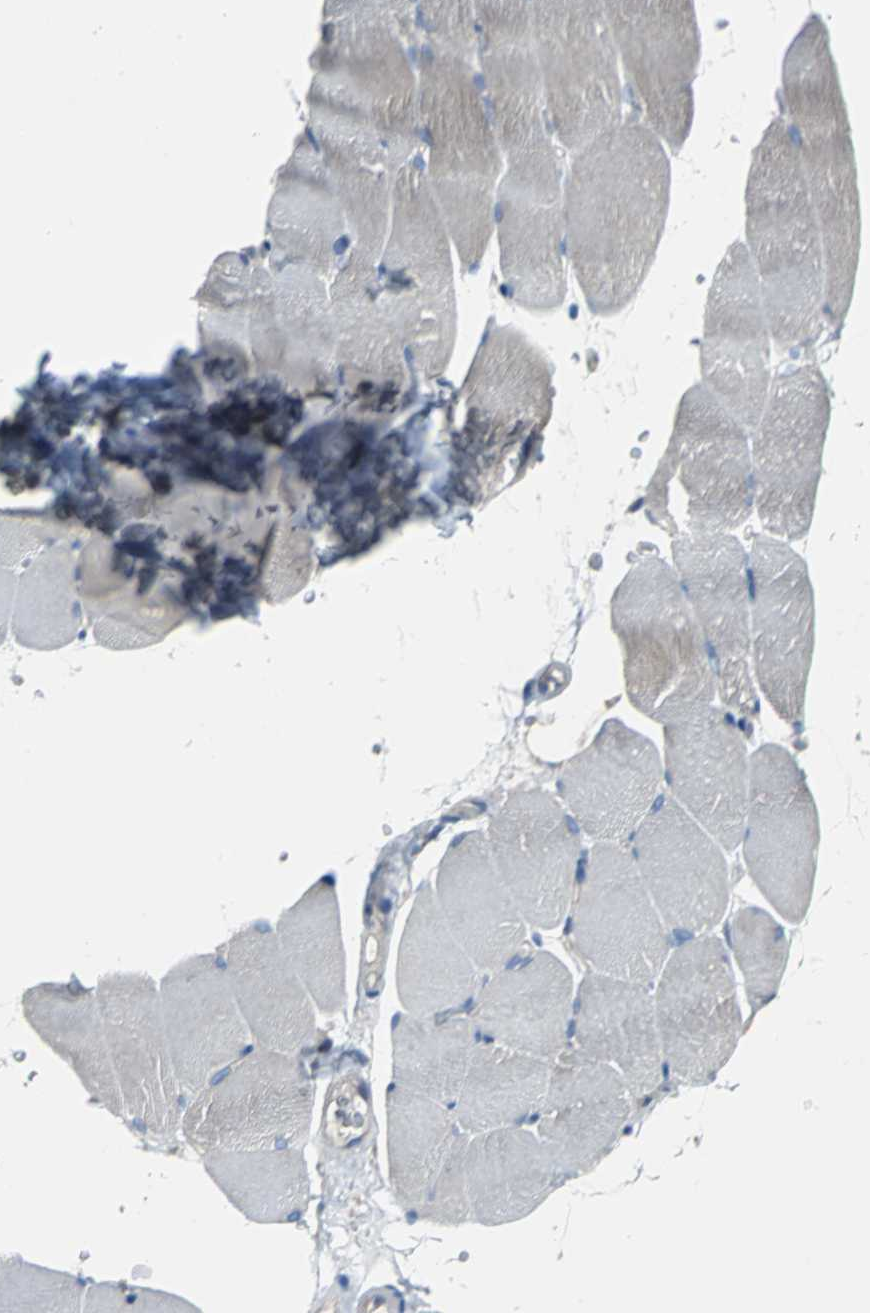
{"staining": {"intensity": "weak", "quantity": "25%-75%", "location": "cytoplasmic/membranous"}, "tissue": "skeletal muscle", "cell_type": "Myocytes", "image_type": "normal", "snomed": [{"axis": "morphology", "description": "Normal tissue, NOS"}, {"axis": "topography", "description": "Skeletal muscle"}], "caption": "Skeletal muscle stained for a protein (brown) displays weak cytoplasmic/membranous positive staining in approximately 25%-75% of myocytes.", "gene": "EIF5A", "patient": {"sex": "female", "age": 37}}